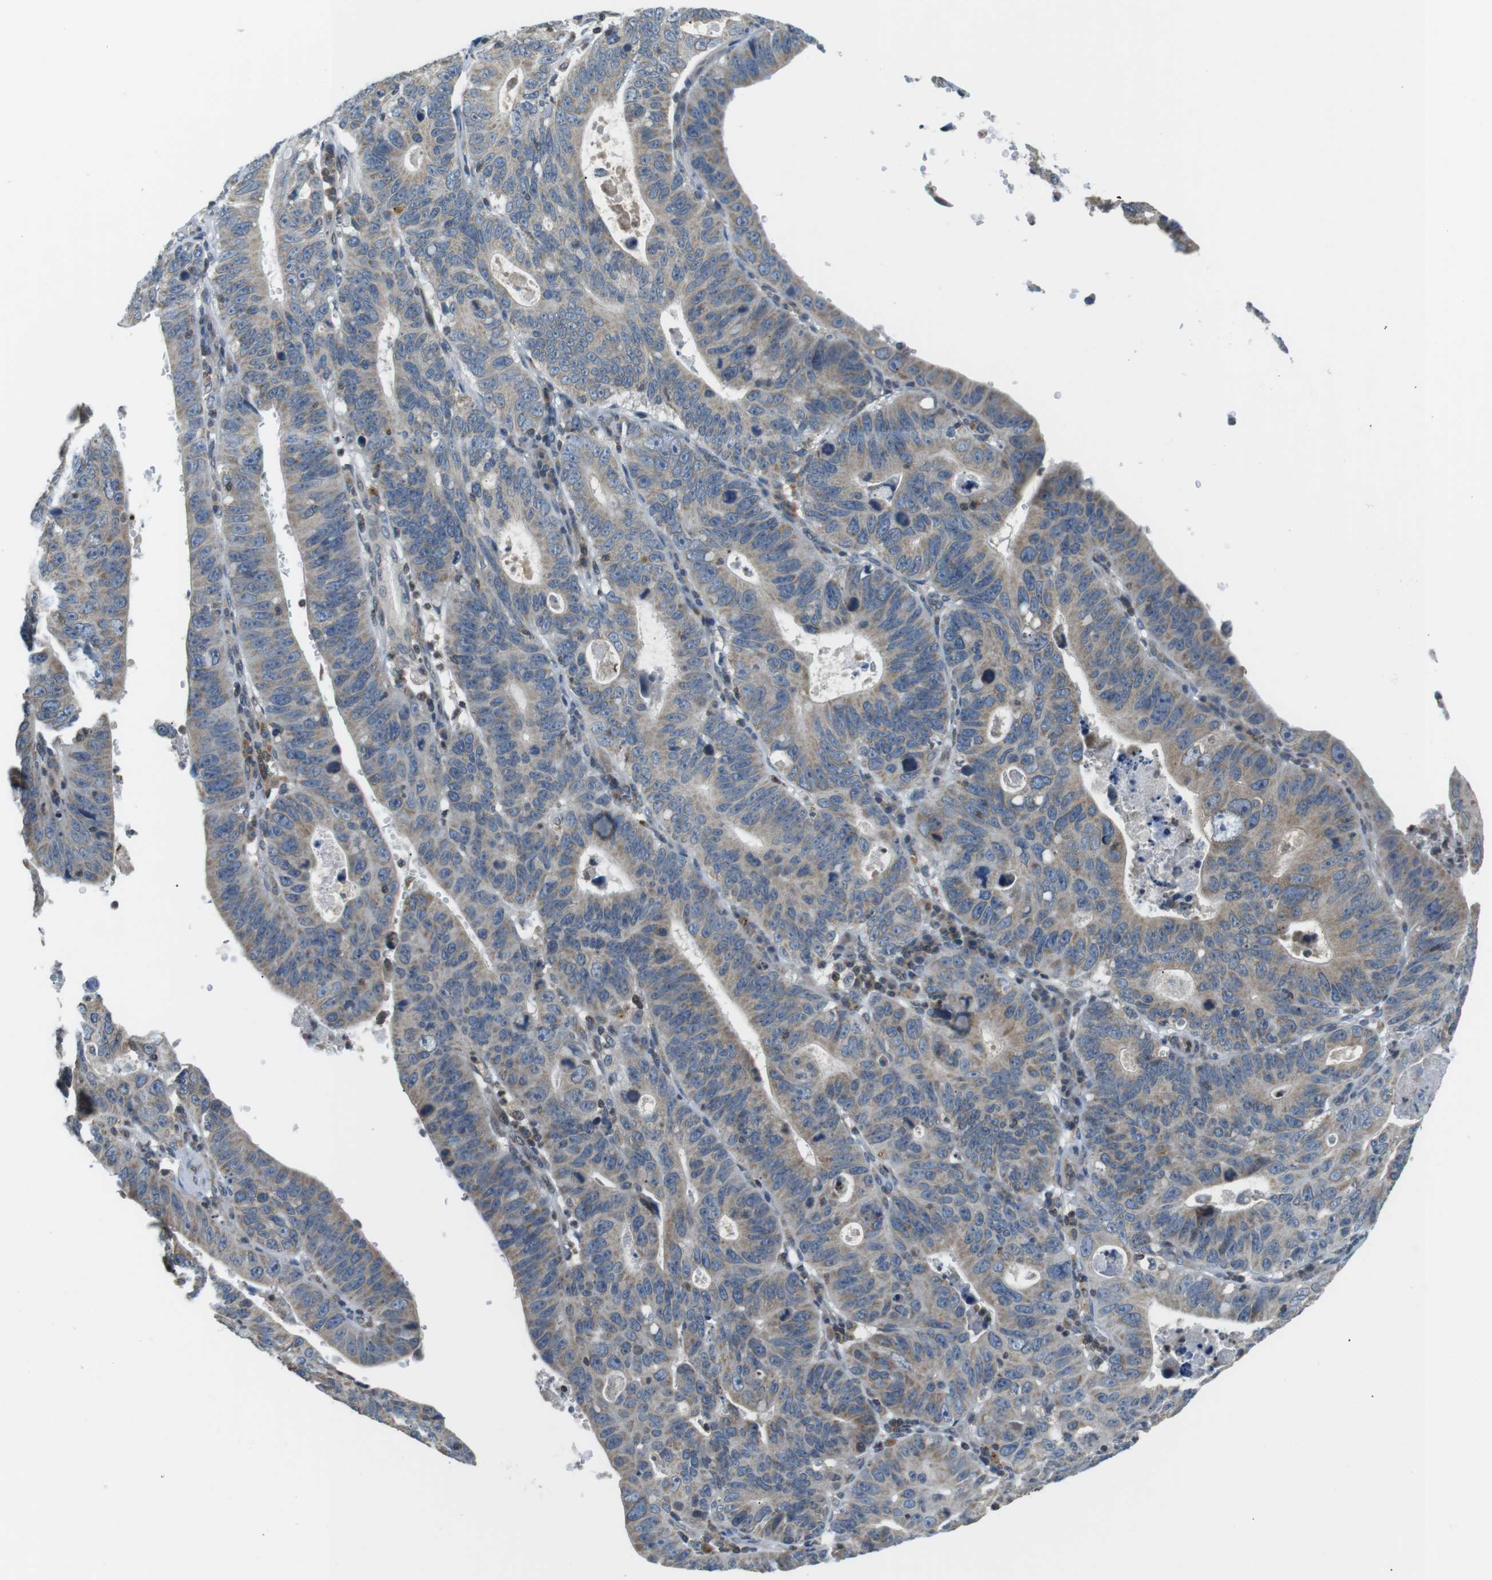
{"staining": {"intensity": "weak", "quantity": "<25%", "location": "cytoplasmic/membranous"}, "tissue": "stomach cancer", "cell_type": "Tumor cells", "image_type": "cancer", "snomed": [{"axis": "morphology", "description": "Adenocarcinoma, NOS"}, {"axis": "topography", "description": "Stomach"}], "caption": "Tumor cells are negative for protein expression in human stomach cancer (adenocarcinoma). (DAB (3,3'-diaminobenzidine) immunohistochemistry (IHC) with hematoxylin counter stain).", "gene": "TMX4", "patient": {"sex": "male", "age": 59}}